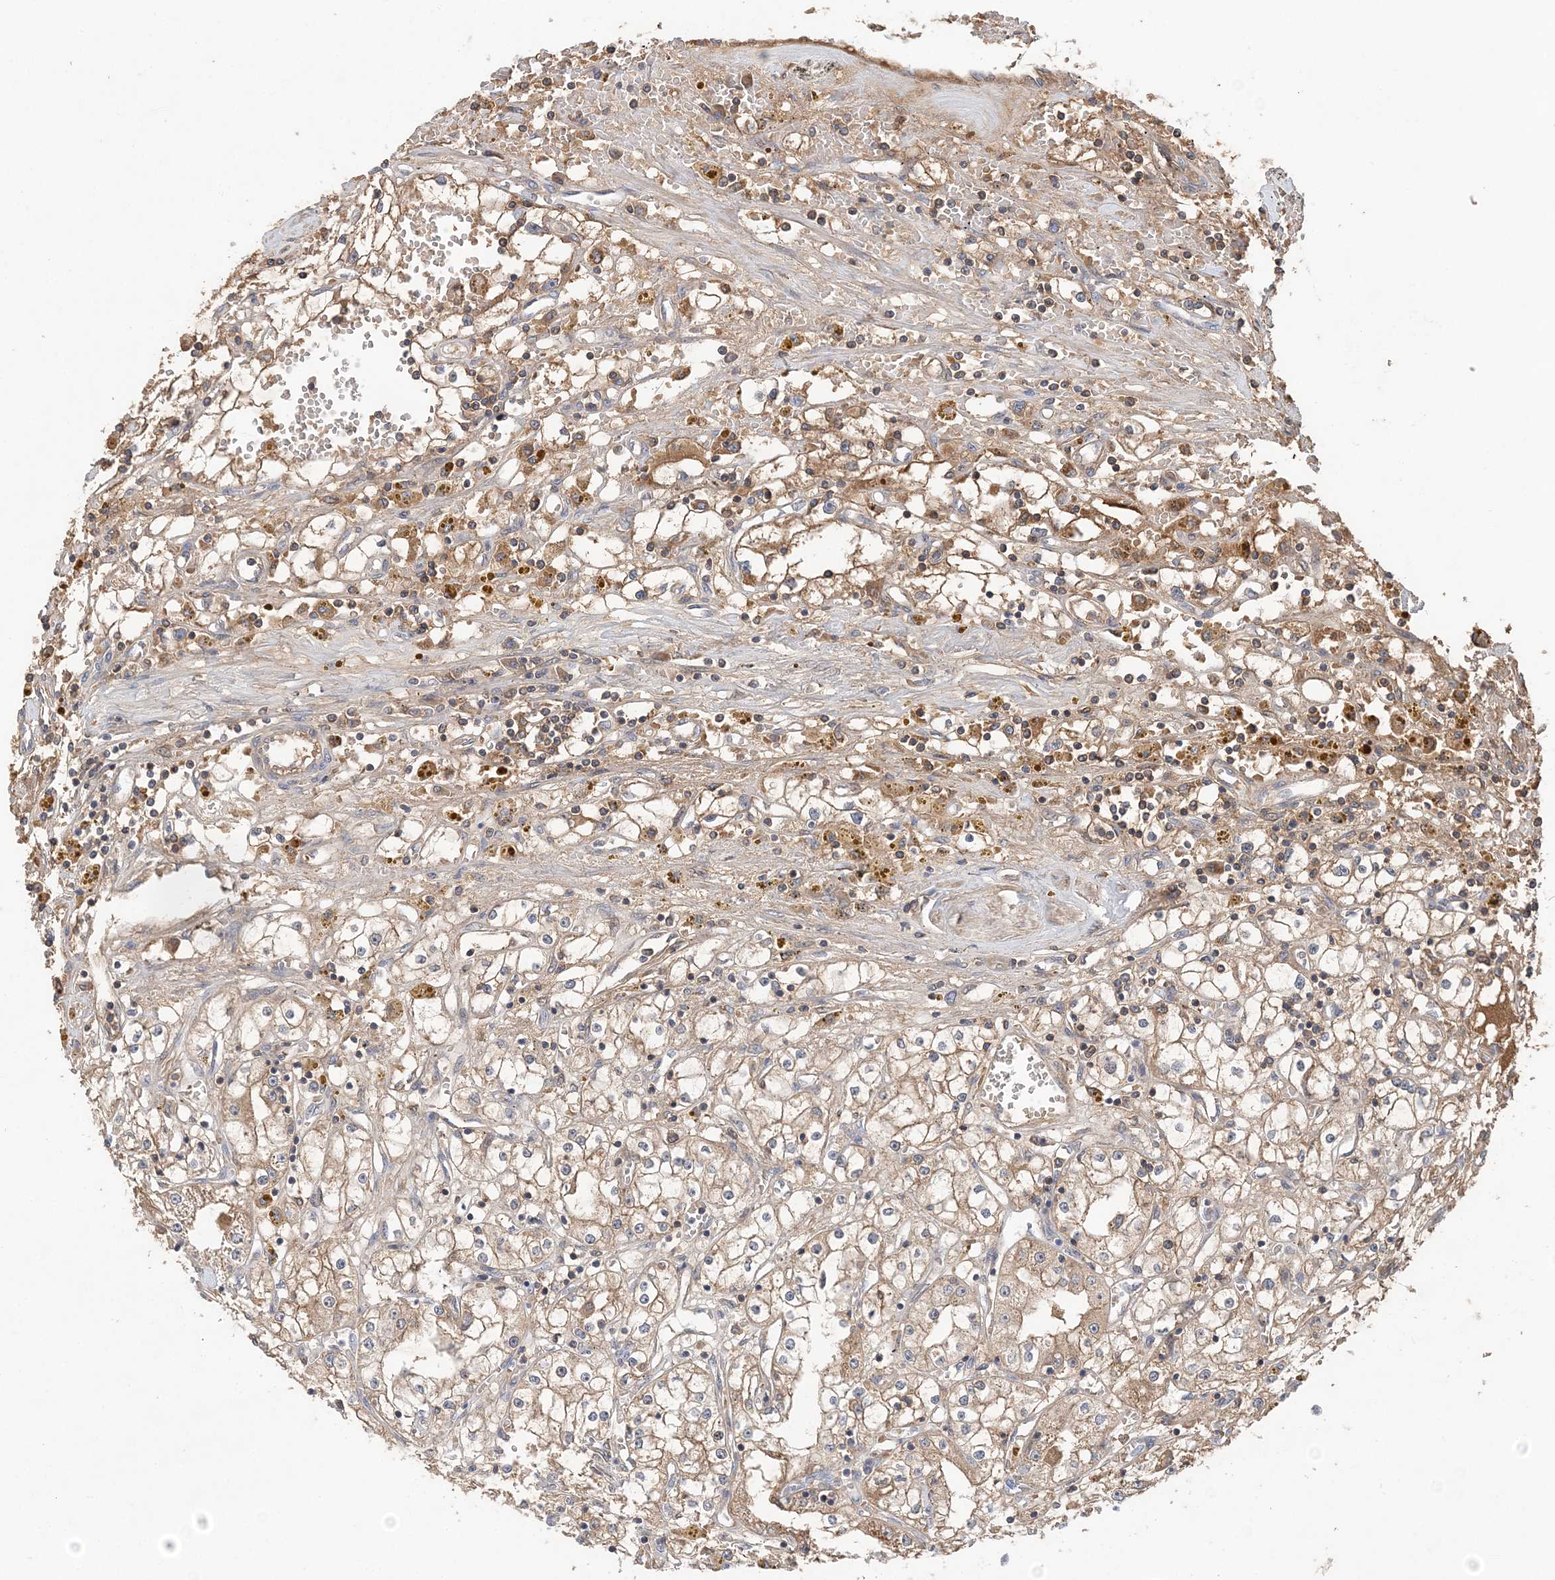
{"staining": {"intensity": "weak", "quantity": ">75%", "location": "cytoplasmic/membranous"}, "tissue": "renal cancer", "cell_type": "Tumor cells", "image_type": "cancer", "snomed": [{"axis": "morphology", "description": "Adenocarcinoma, NOS"}, {"axis": "topography", "description": "Kidney"}], "caption": "Renal cancer (adenocarcinoma) tissue displays weak cytoplasmic/membranous staining in about >75% of tumor cells, visualized by immunohistochemistry.", "gene": "SYCP3", "patient": {"sex": "male", "age": 56}}